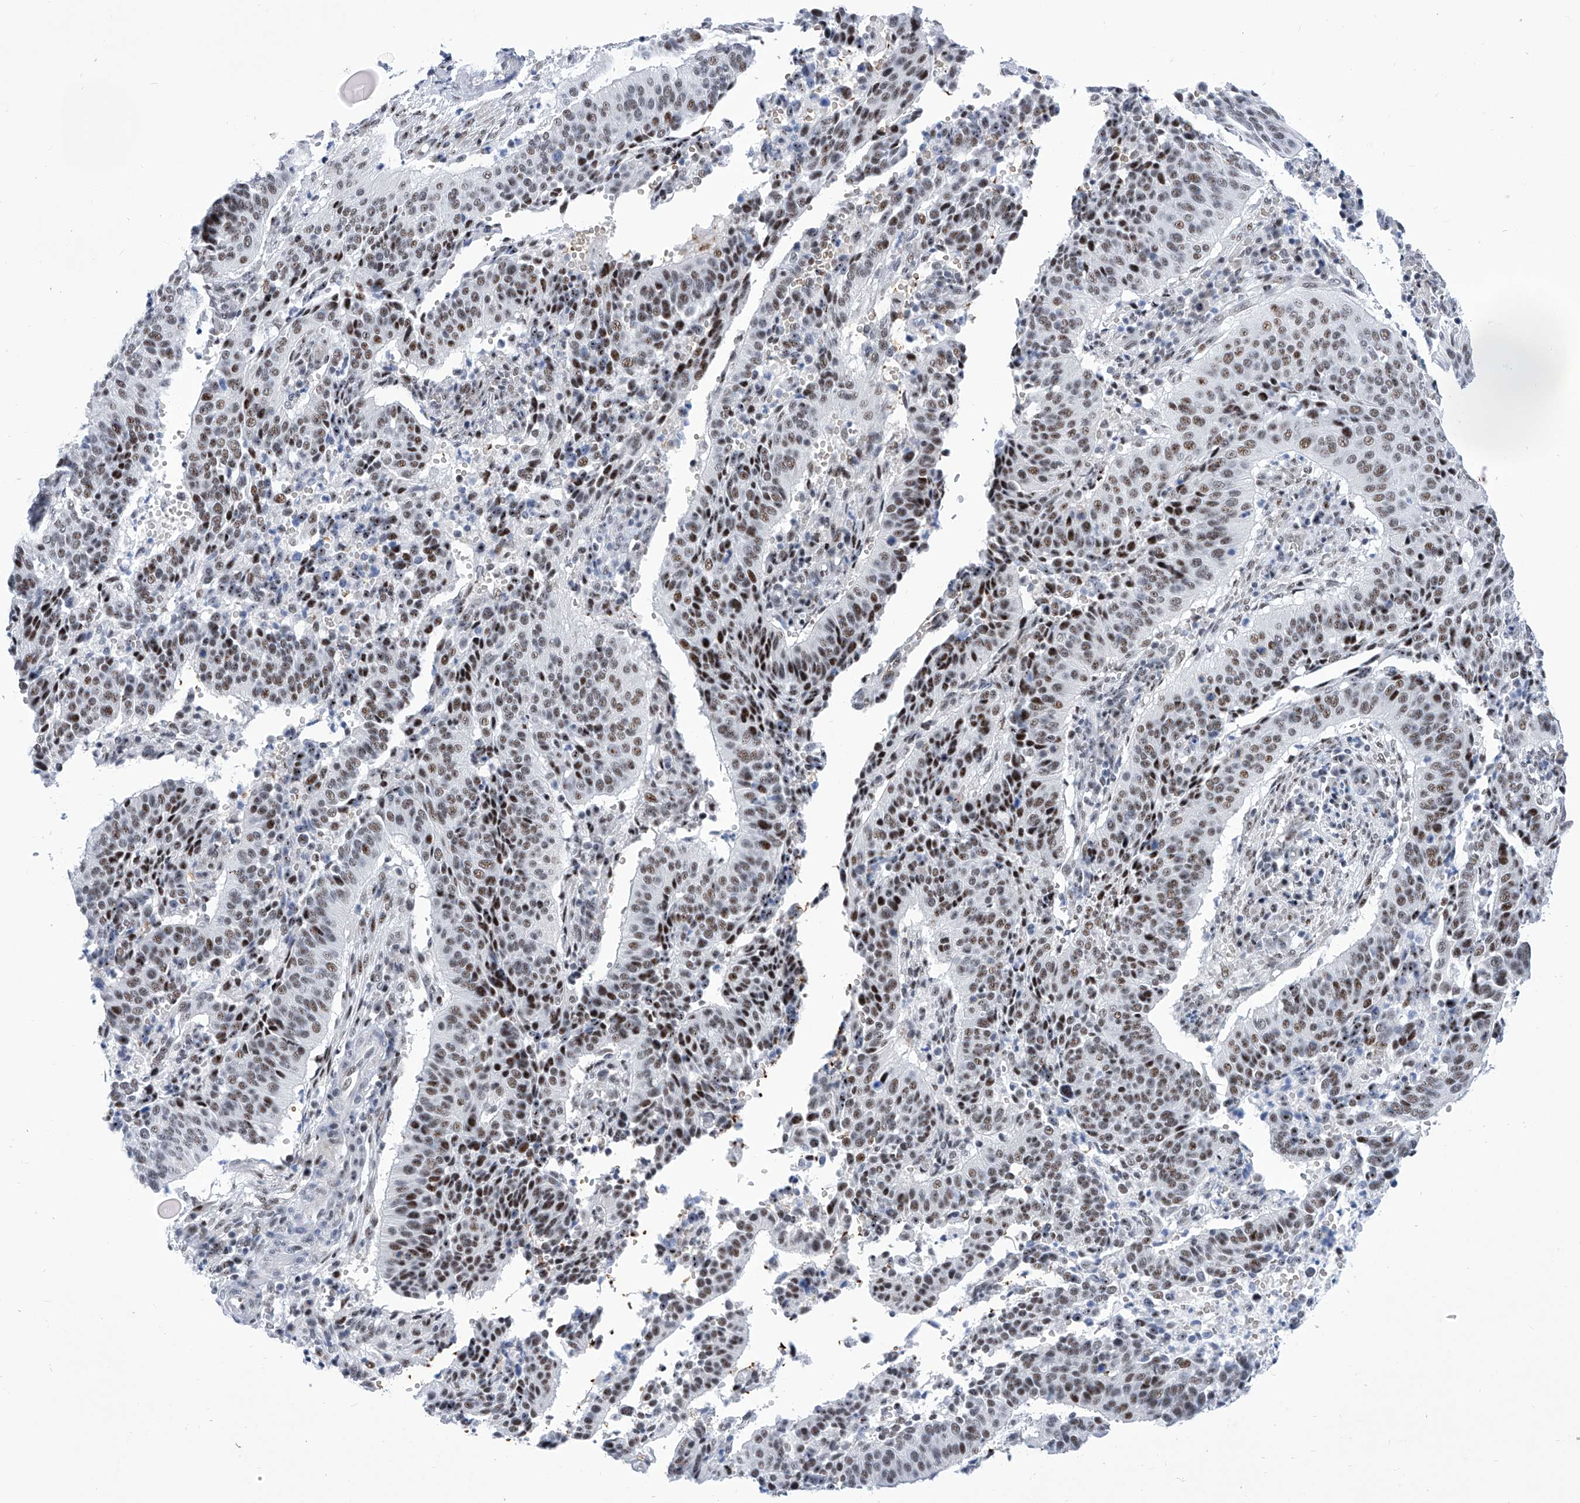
{"staining": {"intensity": "strong", "quantity": "25%-75%", "location": "nuclear"}, "tissue": "cervical cancer", "cell_type": "Tumor cells", "image_type": "cancer", "snomed": [{"axis": "morphology", "description": "Normal tissue, NOS"}, {"axis": "morphology", "description": "Squamous cell carcinoma, NOS"}, {"axis": "topography", "description": "Cervix"}], "caption": "DAB immunohistochemical staining of cervical squamous cell carcinoma shows strong nuclear protein positivity in approximately 25%-75% of tumor cells.", "gene": "SART1", "patient": {"sex": "female", "age": 39}}